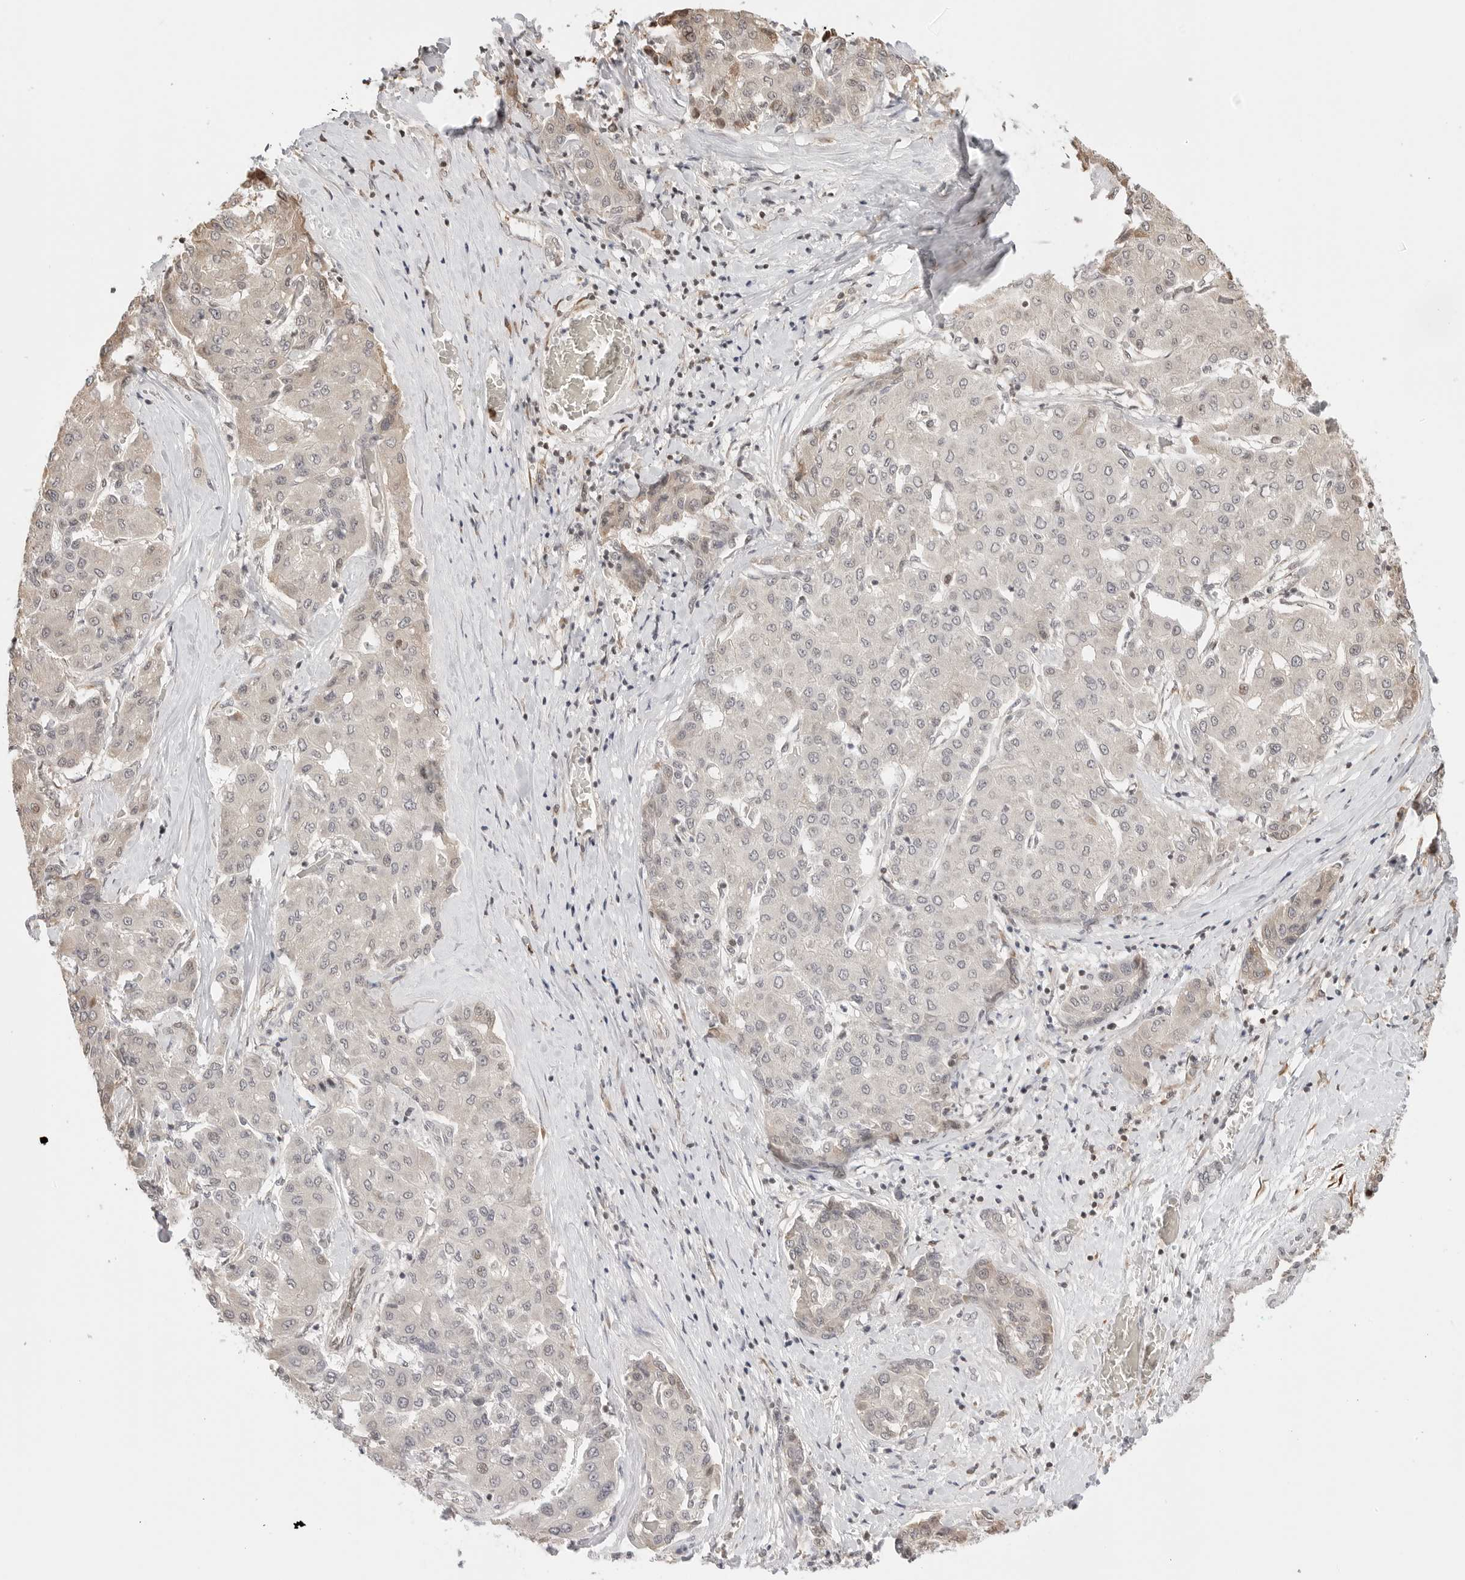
{"staining": {"intensity": "negative", "quantity": "none", "location": "none"}, "tissue": "liver cancer", "cell_type": "Tumor cells", "image_type": "cancer", "snomed": [{"axis": "morphology", "description": "Carcinoma, Hepatocellular, NOS"}, {"axis": "topography", "description": "Liver"}], "caption": "Histopathology image shows no significant protein staining in tumor cells of liver hepatocellular carcinoma.", "gene": "FKBP14", "patient": {"sex": "male", "age": 65}}